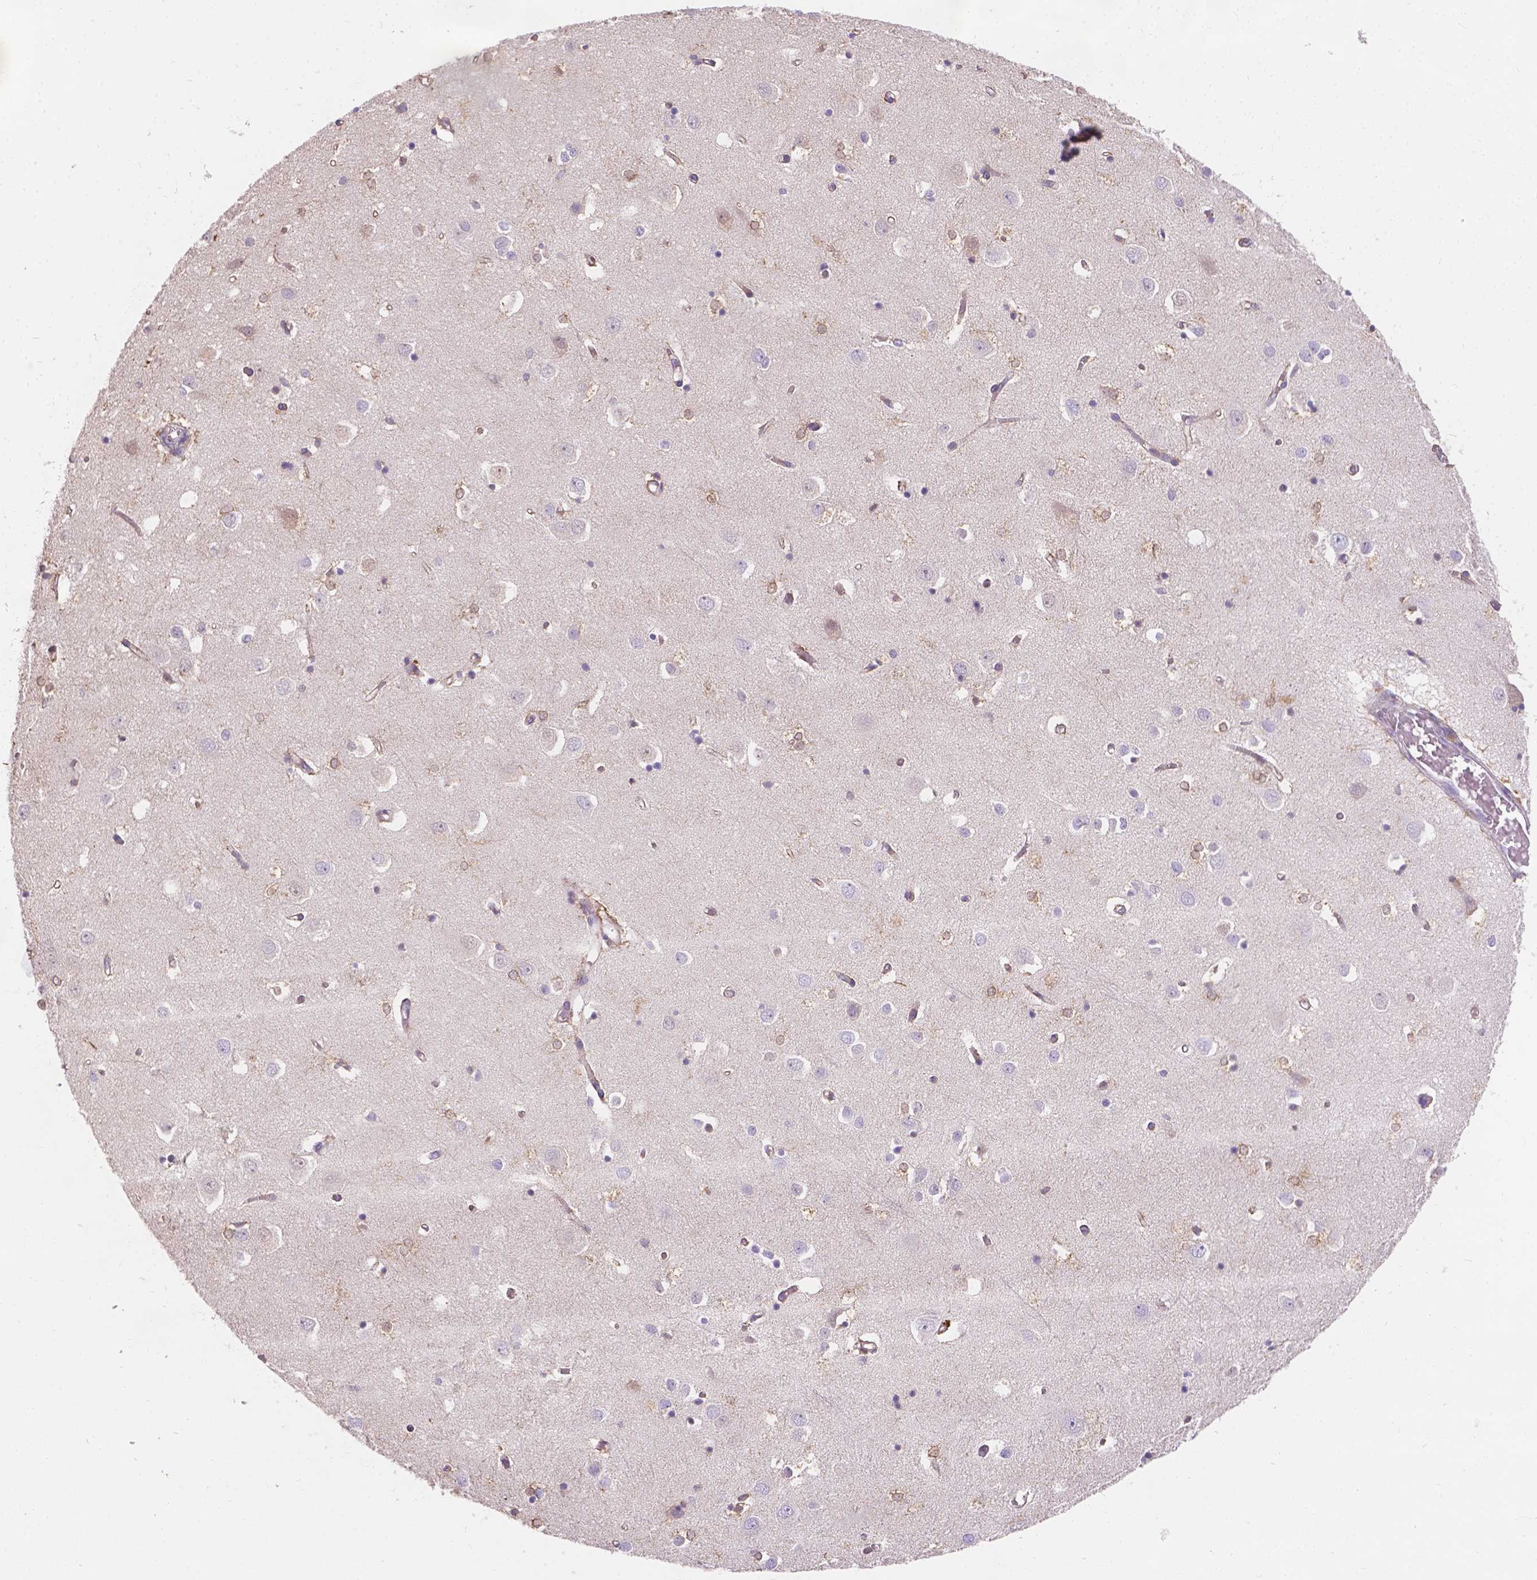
{"staining": {"intensity": "strong", "quantity": ">75%", "location": "cytoplasmic/membranous"}, "tissue": "cerebral cortex", "cell_type": "Endothelial cells", "image_type": "normal", "snomed": [{"axis": "morphology", "description": "Normal tissue, NOS"}, {"axis": "topography", "description": "Cerebral cortex"}], "caption": "An immunohistochemistry photomicrograph of unremarkable tissue is shown. Protein staining in brown shows strong cytoplasmic/membranous positivity in cerebral cortex within endothelial cells. The staining was performed using DAB to visualize the protein expression in brown, while the nuclei were stained in blue with hematoxylin (Magnification: 20x).", "gene": "CDK10", "patient": {"sex": "male", "age": 70}}